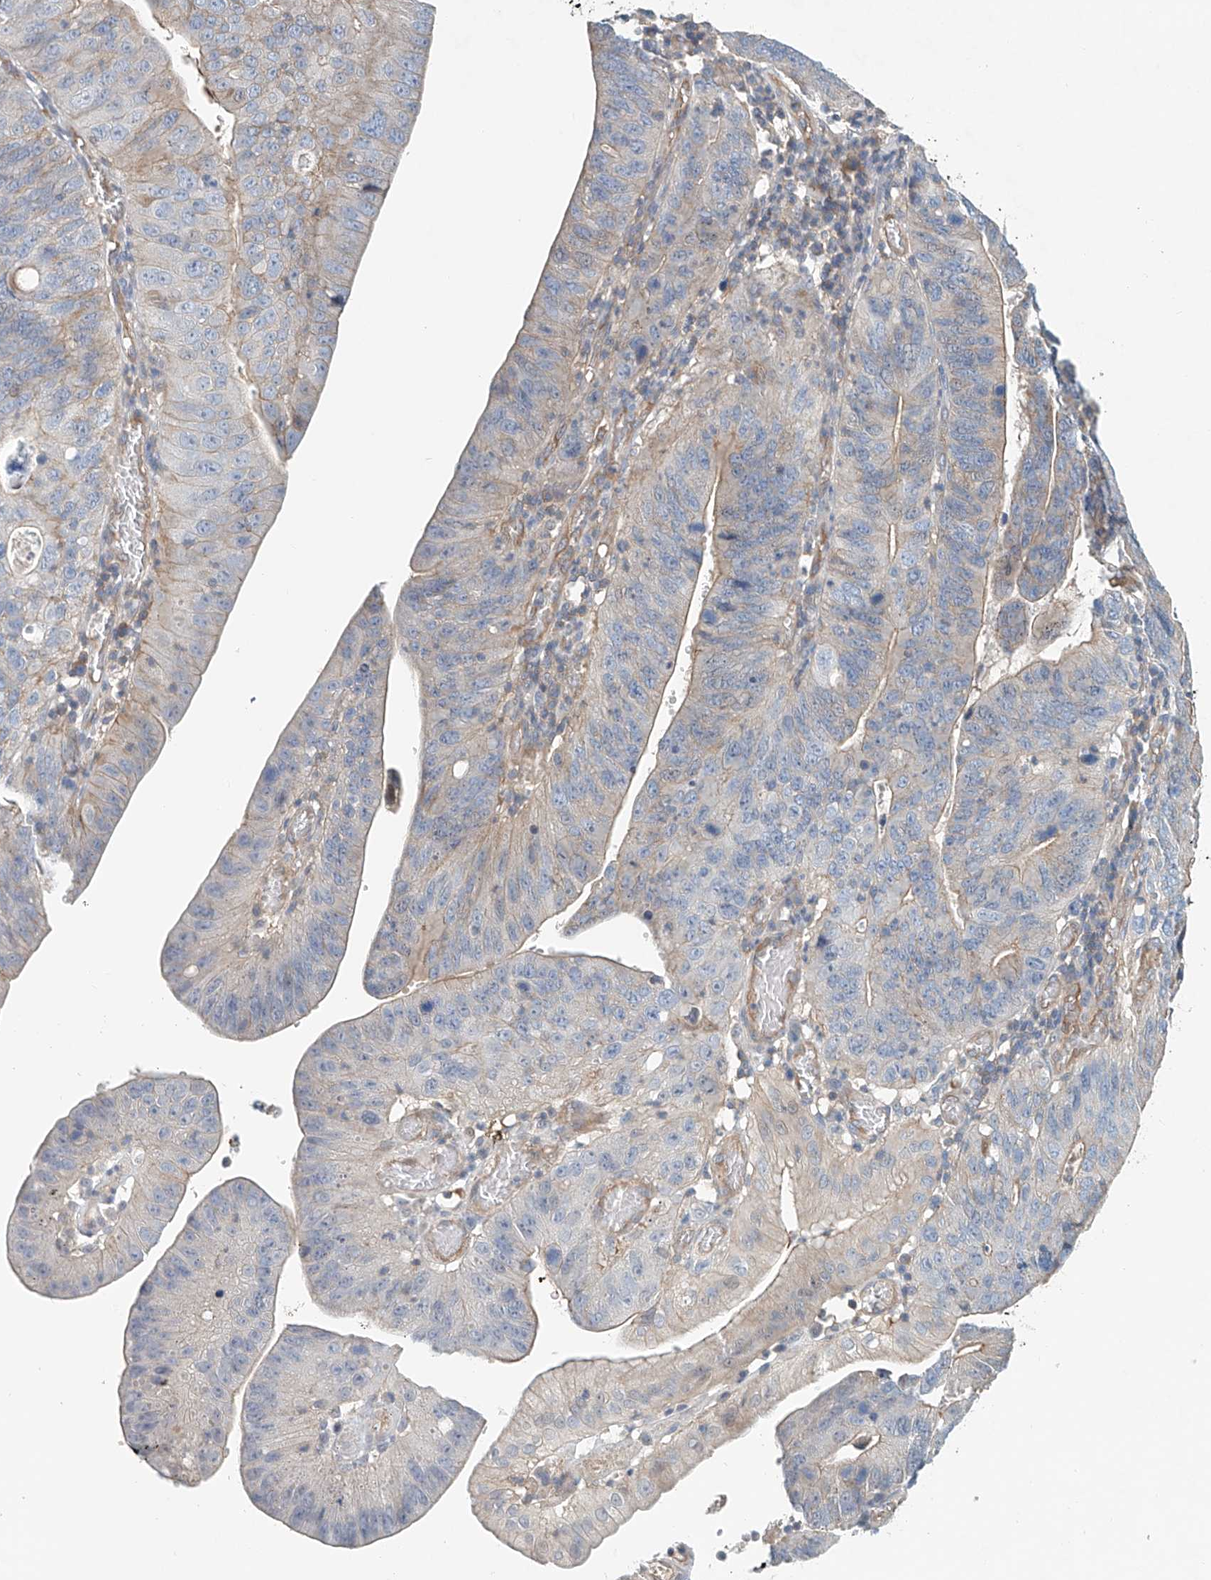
{"staining": {"intensity": "weak", "quantity": "25%-75%", "location": "cytoplasmic/membranous"}, "tissue": "stomach cancer", "cell_type": "Tumor cells", "image_type": "cancer", "snomed": [{"axis": "morphology", "description": "Adenocarcinoma, NOS"}, {"axis": "topography", "description": "Stomach"}], "caption": "The micrograph reveals staining of stomach cancer (adenocarcinoma), revealing weak cytoplasmic/membranous protein staining (brown color) within tumor cells. Using DAB (3,3'-diaminobenzidine) (brown) and hematoxylin (blue) stains, captured at high magnification using brightfield microscopy.", "gene": "FRYL", "patient": {"sex": "female", "age": 59}}